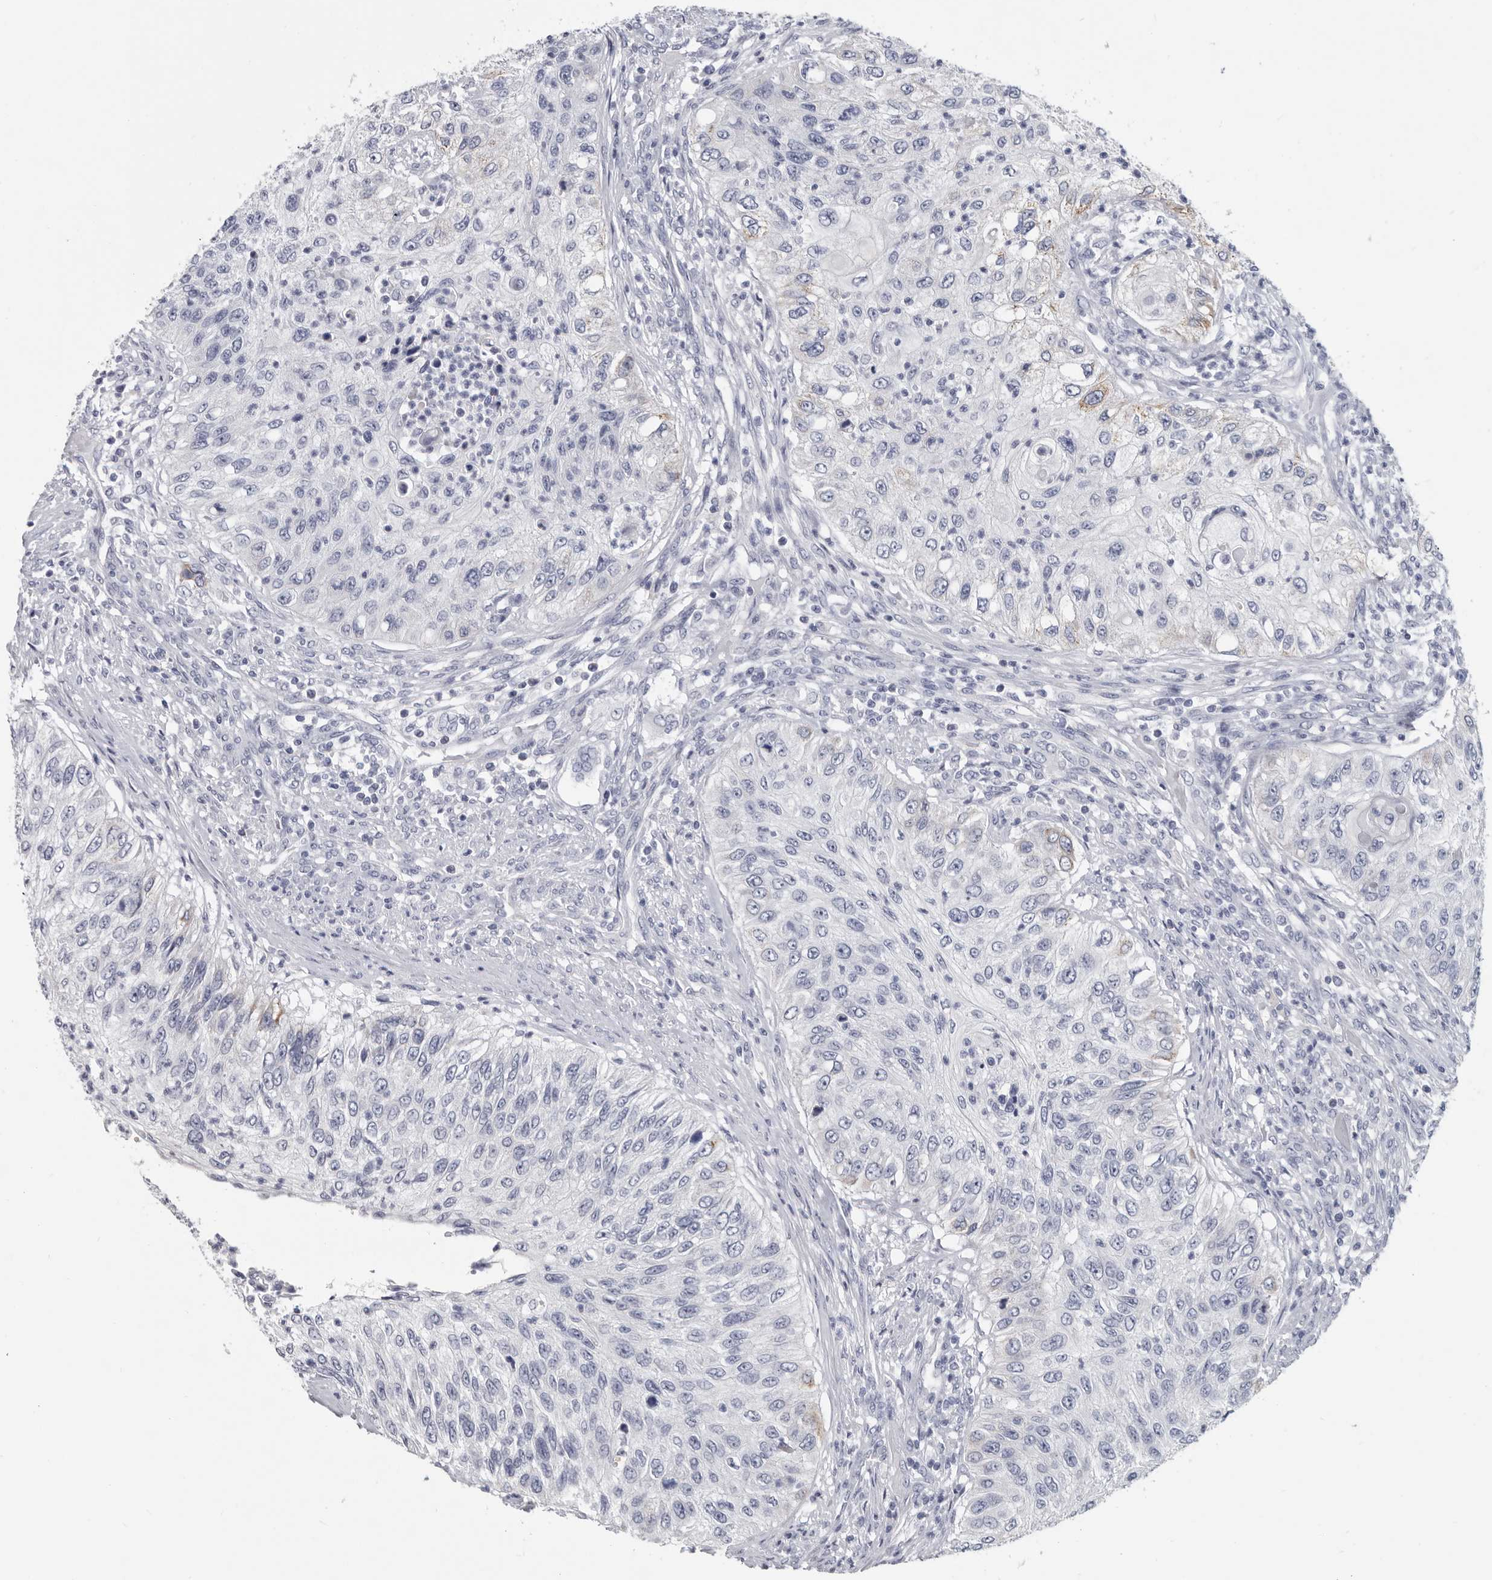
{"staining": {"intensity": "weak", "quantity": "<25%", "location": "cytoplasmic/membranous"}, "tissue": "urothelial cancer", "cell_type": "Tumor cells", "image_type": "cancer", "snomed": [{"axis": "morphology", "description": "Urothelial carcinoma, High grade"}, {"axis": "topography", "description": "Urinary bladder"}], "caption": "Urothelial cancer was stained to show a protein in brown. There is no significant positivity in tumor cells. (Brightfield microscopy of DAB immunohistochemistry at high magnification).", "gene": "WRAP73", "patient": {"sex": "female", "age": 60}}